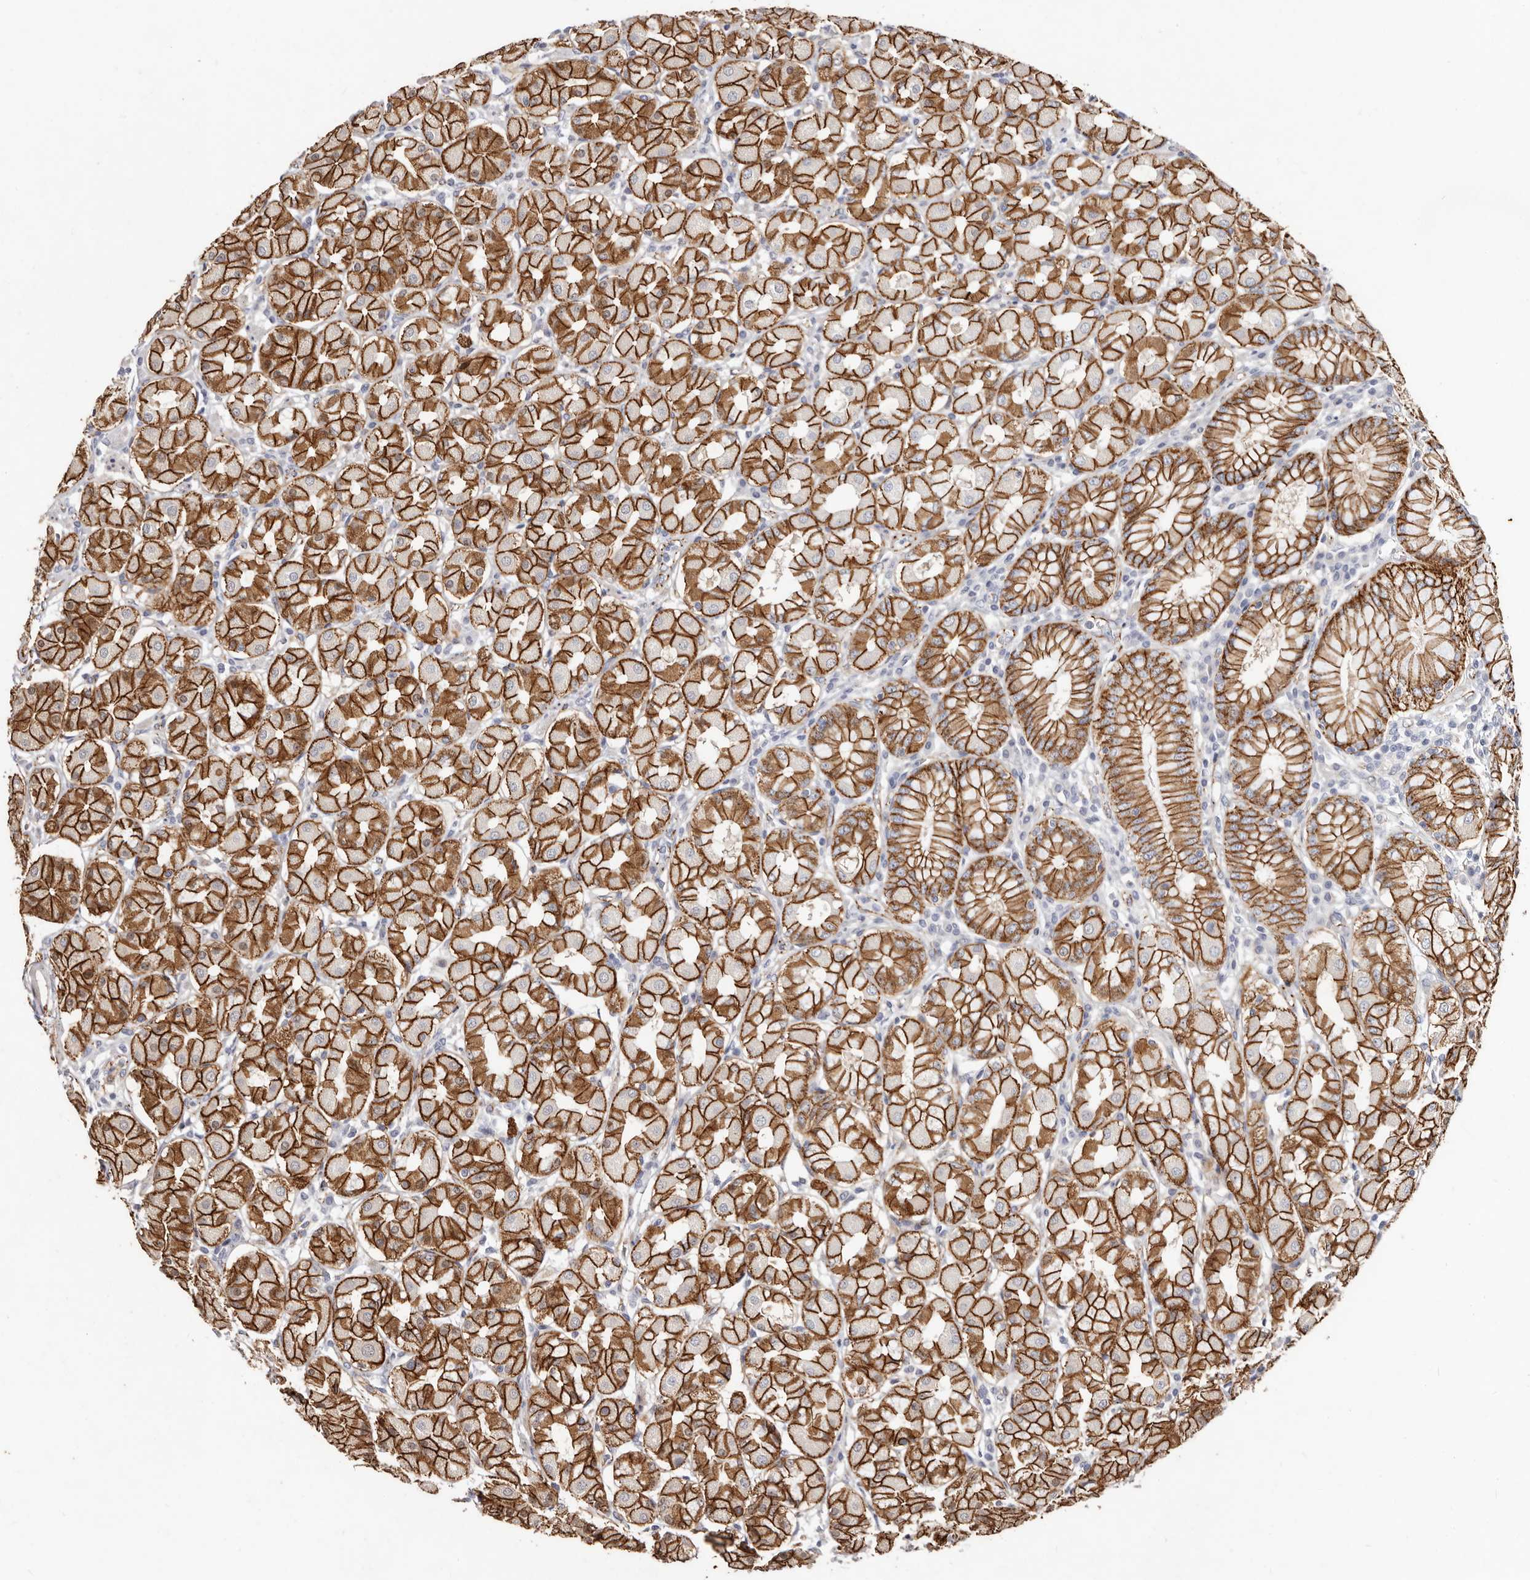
{"staining": {"intensity": "strong", "quantity": ">75%", "location": "cytoplasmic/membranous"}, "tissue": "stomach", "cell_type": "Glandular cells", "image_type": "normal", "snomed": [{"axis": "morphology", "description": "Normal tissue, NOS"}, {"axis": "topography", "description": "Stomach"}, {"axis": "topography", "description": "Stomach, lower"}], "caption": "Glandular cells reveal high levels of strong cytoplasmic/membranous positivity in about >75% of cells in benign human stomach. (DAB IHC with brightfield microscopy, high magnification).", "gene": "CTNNB1", "patient": {"sex": "female", "age": 56}}